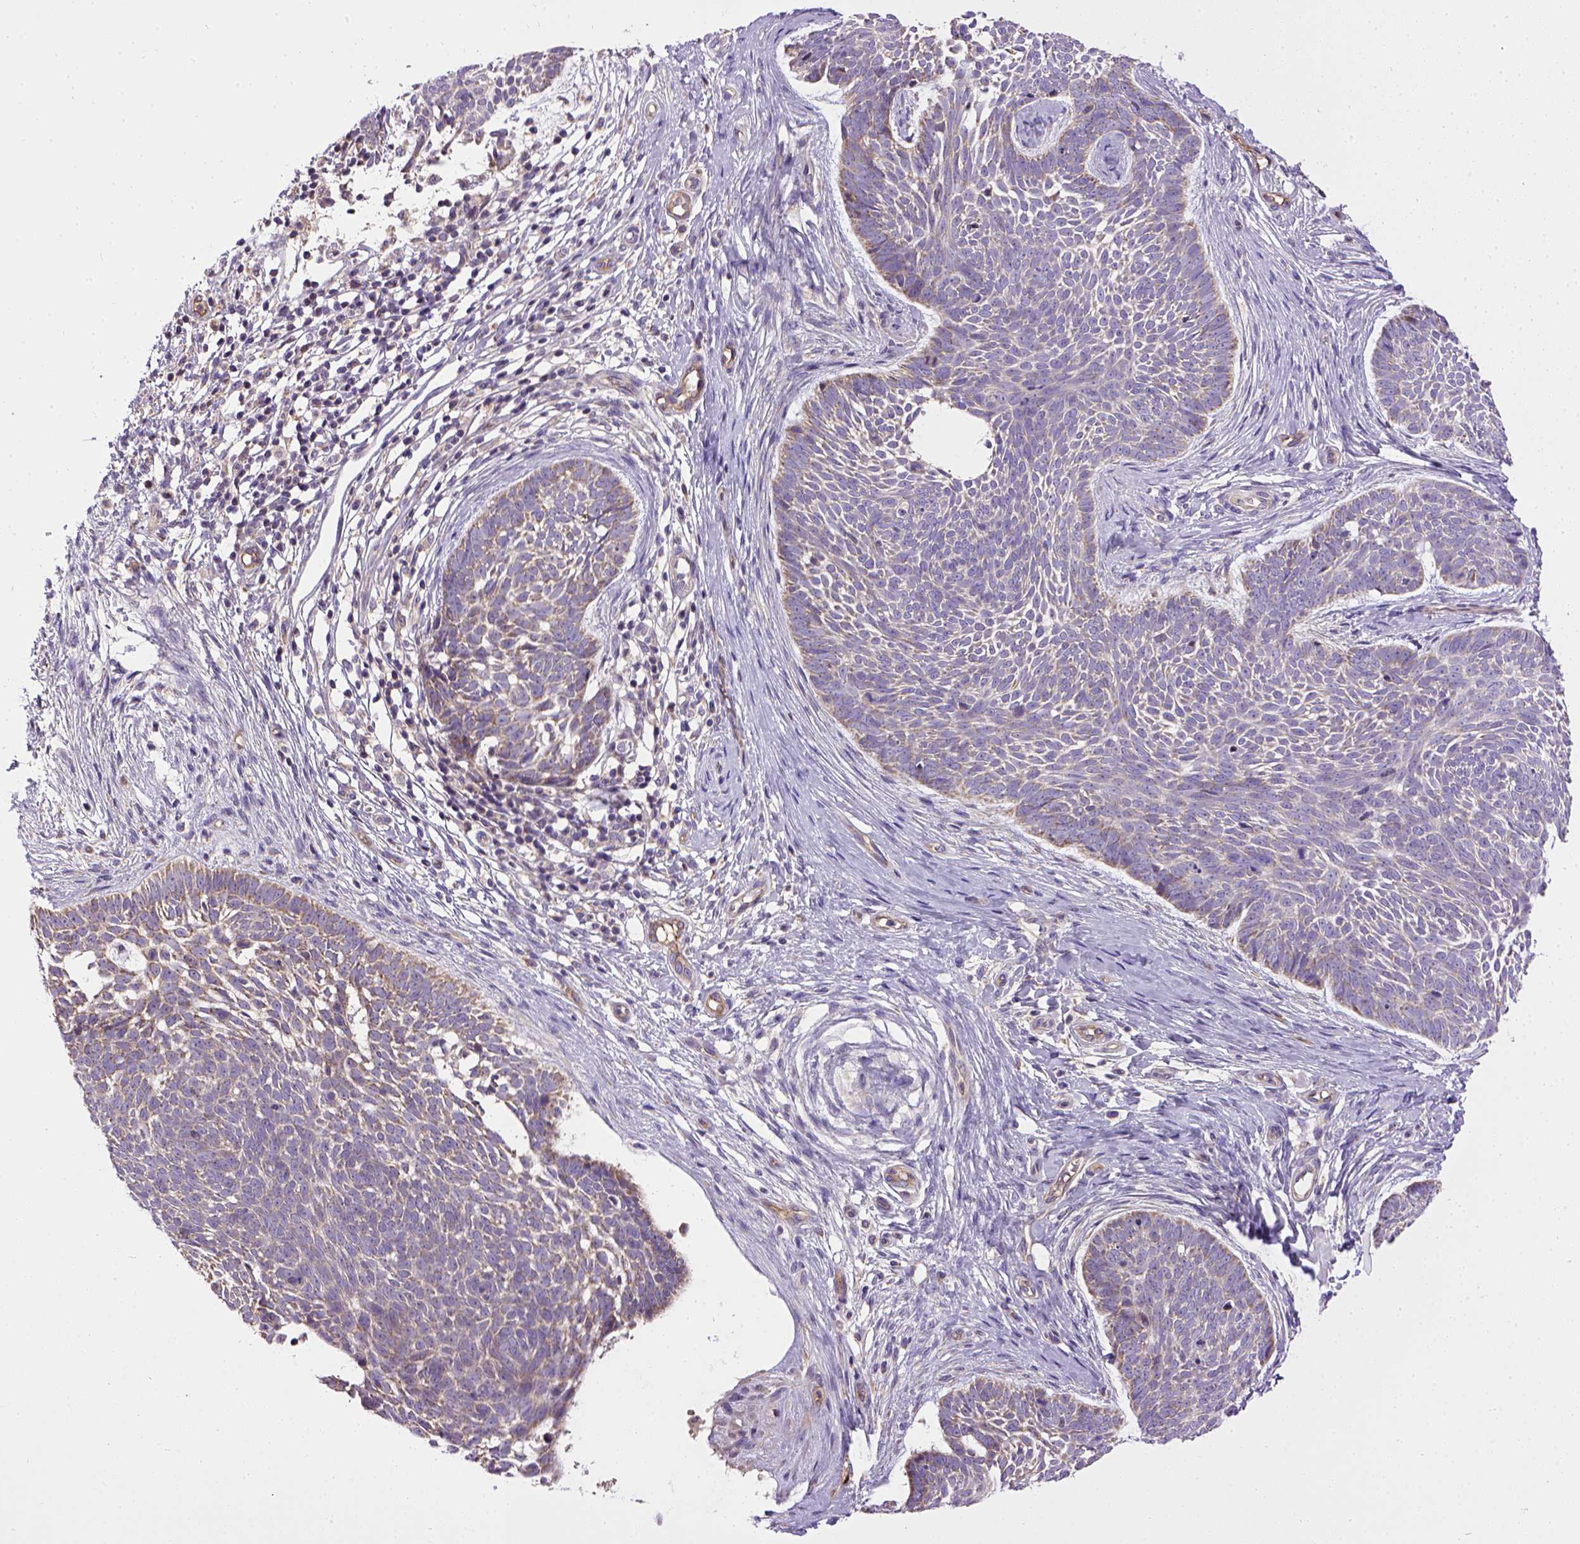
{"staining": {"intensity": "negative", "quantity": "none", "location": "none"}, "tissue": "skin cancer", "cell_type": "Tumor cells", "image_type": "cancer", "snomed": [{"axis": "morphology", "description": "Basal cell carcinoma"}, {"axis": "topography", "description": "Skin"}], "caption": "High magnification brightfield microscopy of skin basal cell carcinoma stained with DAB (3,3'-diaminobenzidine) (brown) and counterstained with hematoxylin (blue): tumor cells show no significant staining.", "gene": "ENG", "patient": {"sex": "male", "age": 85}}